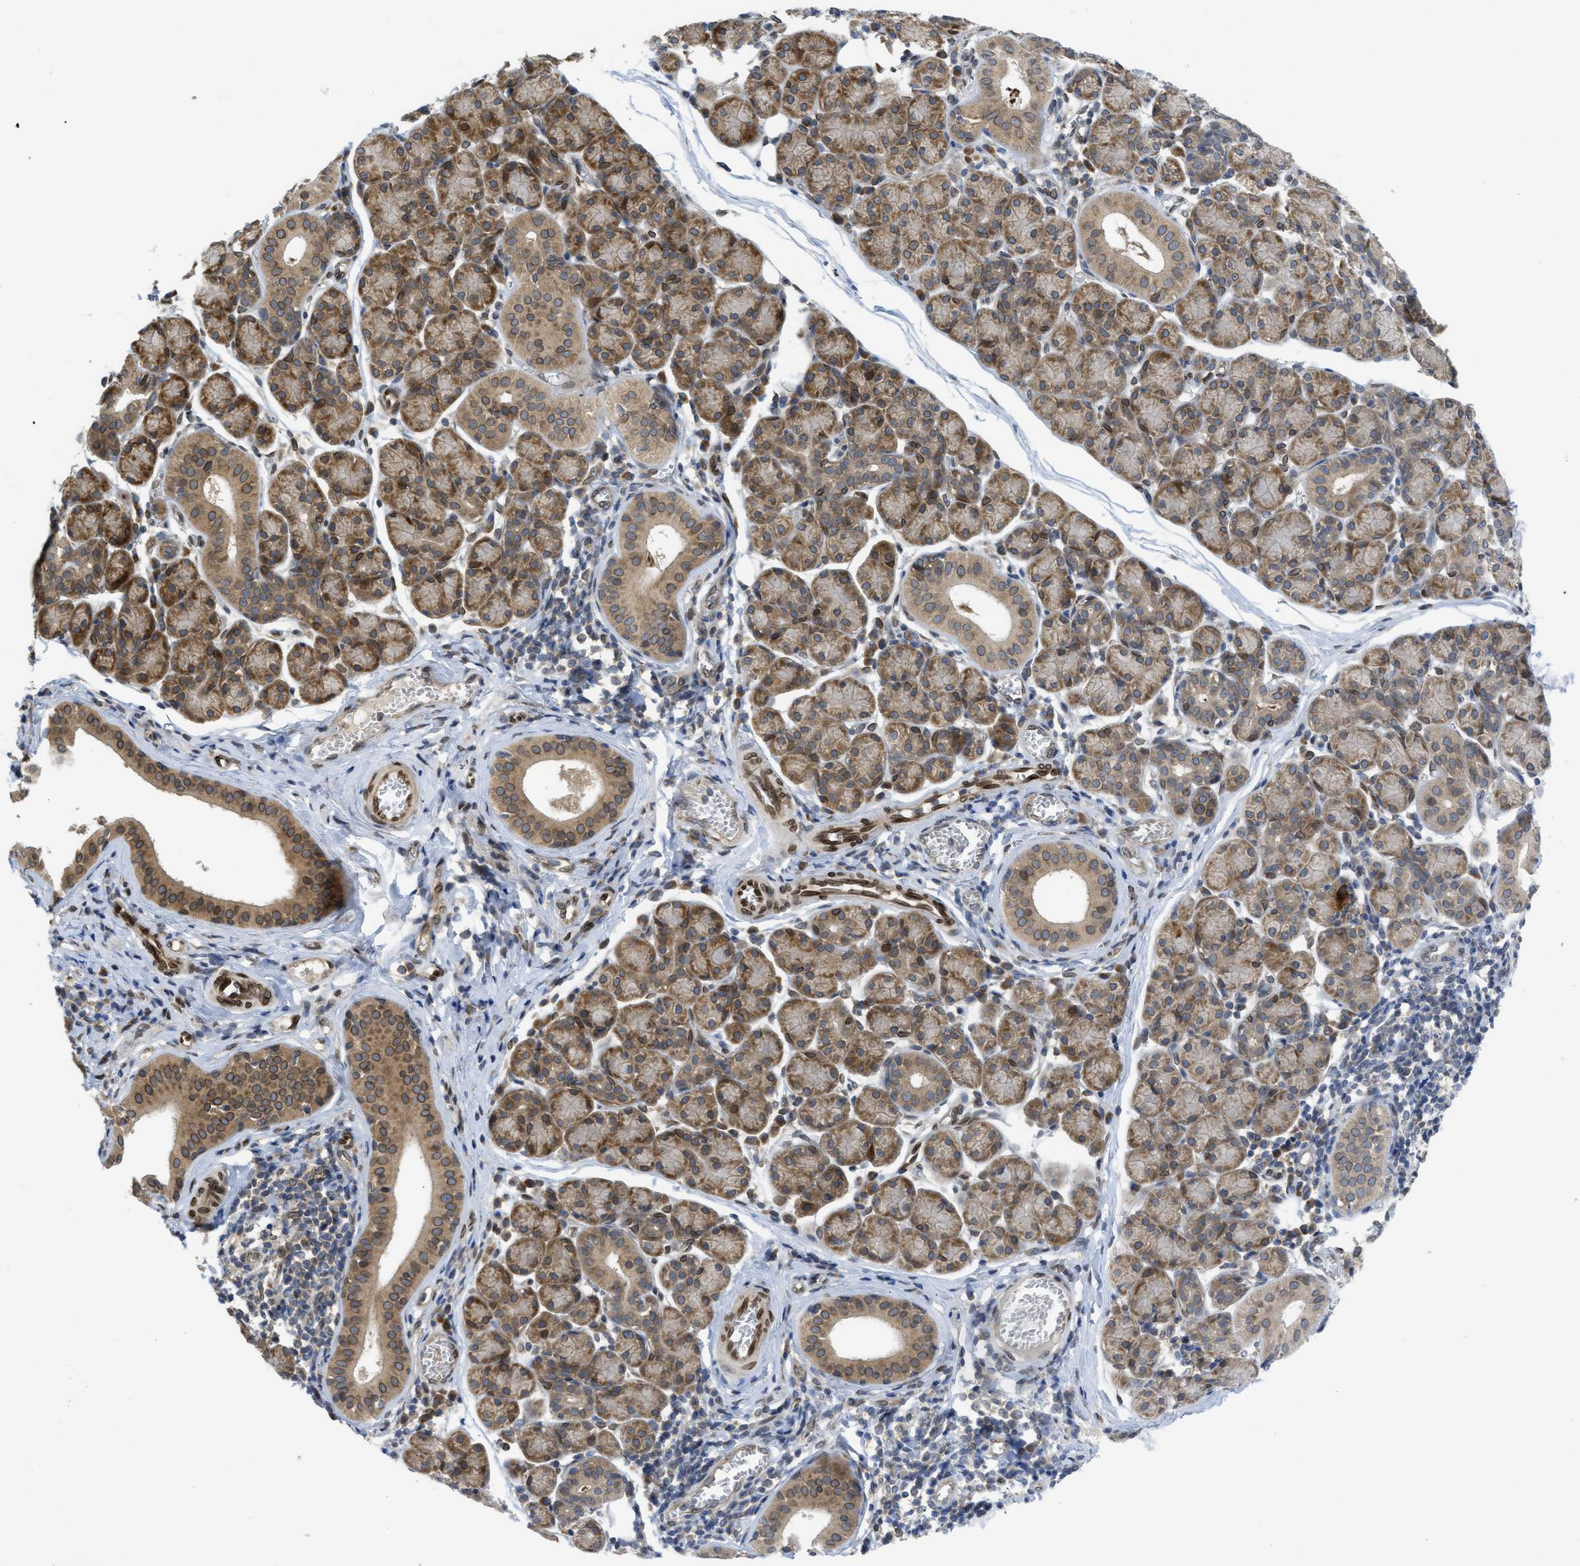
{"staining": {"intensity": "moderate", "quantity": "25%-75%", "location": "cytoplasmic/membranous"}, "tissue": "salivary gland", "cell_type": "Glandular cells", "image_type": "normal", "snomed": [{"axis": "morphology", "description": "Normal tissue, NOS"}, {"axis": "morphology", "description": "Inflammation, NOS"}, {"axis": "topography", "description": "Lymph node"}, {"axis": "topography", "description": "Salivary gland"}], "caption": "Protein analysis of normal salivary gland displays moderate cytoplasmic/membranous expression in approximately 25%-75% of glandular cells. The protein is shown in brown color, while the nuclei are stained blue.", "gene": "EIF2AK3", "patient": {"sex": "male", "age": 3}}